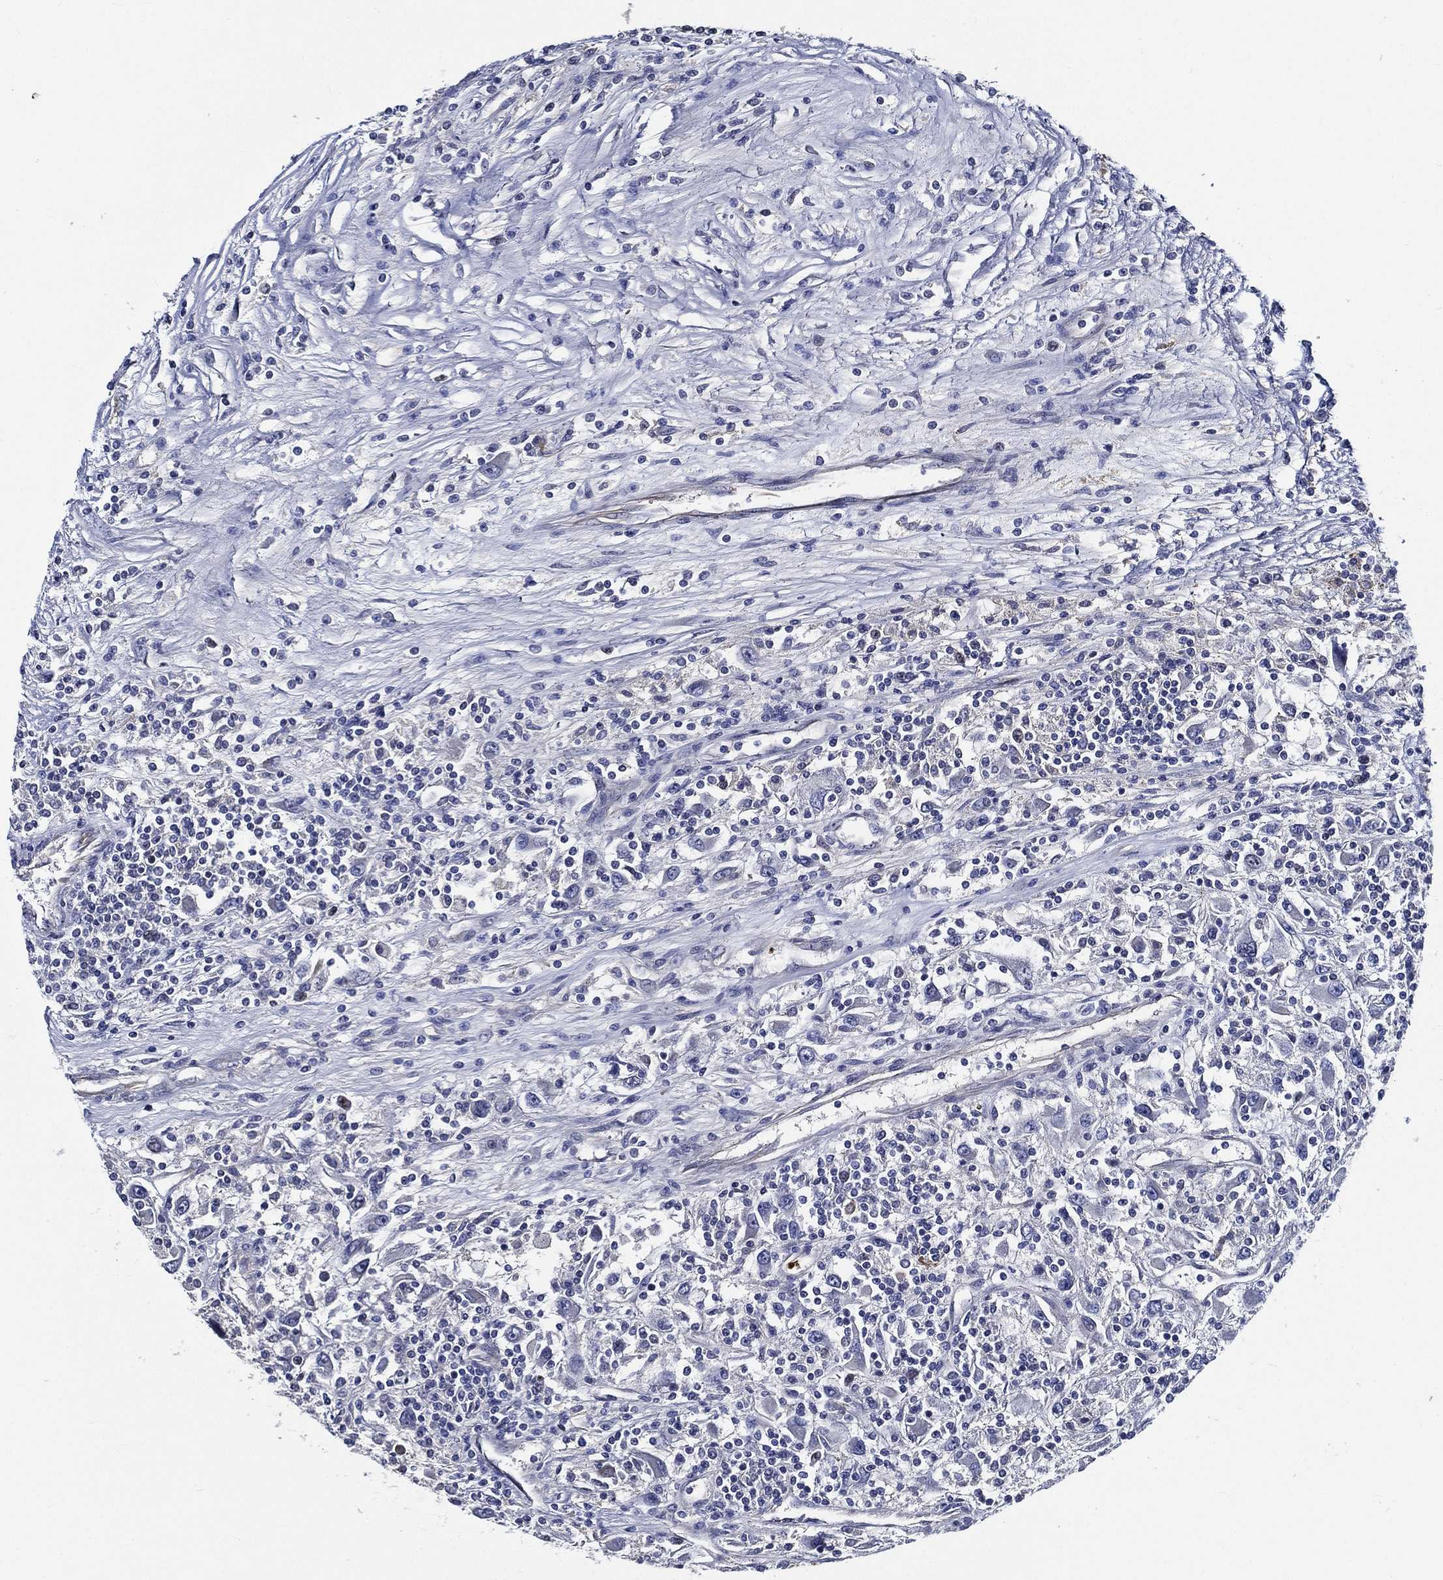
{"staining": {"intensity": "negative", "quantity": "none", "location": "none"}, "tissue": "renal cancer", "cell_type": "Tumor cells", "image_type": "cancer", "snomed": [{"axis": "morphology", "description": "Adenocarcinoma, NOS"}, {"axis": "topography", "description": "Kidney"}], "caption": "Renal adenocarcinoma was stained to show a protein in brown. There is no significant expression in tumor cells.", "gene": "KIF20B", "patient": {"sex": "female", "age": 67}}